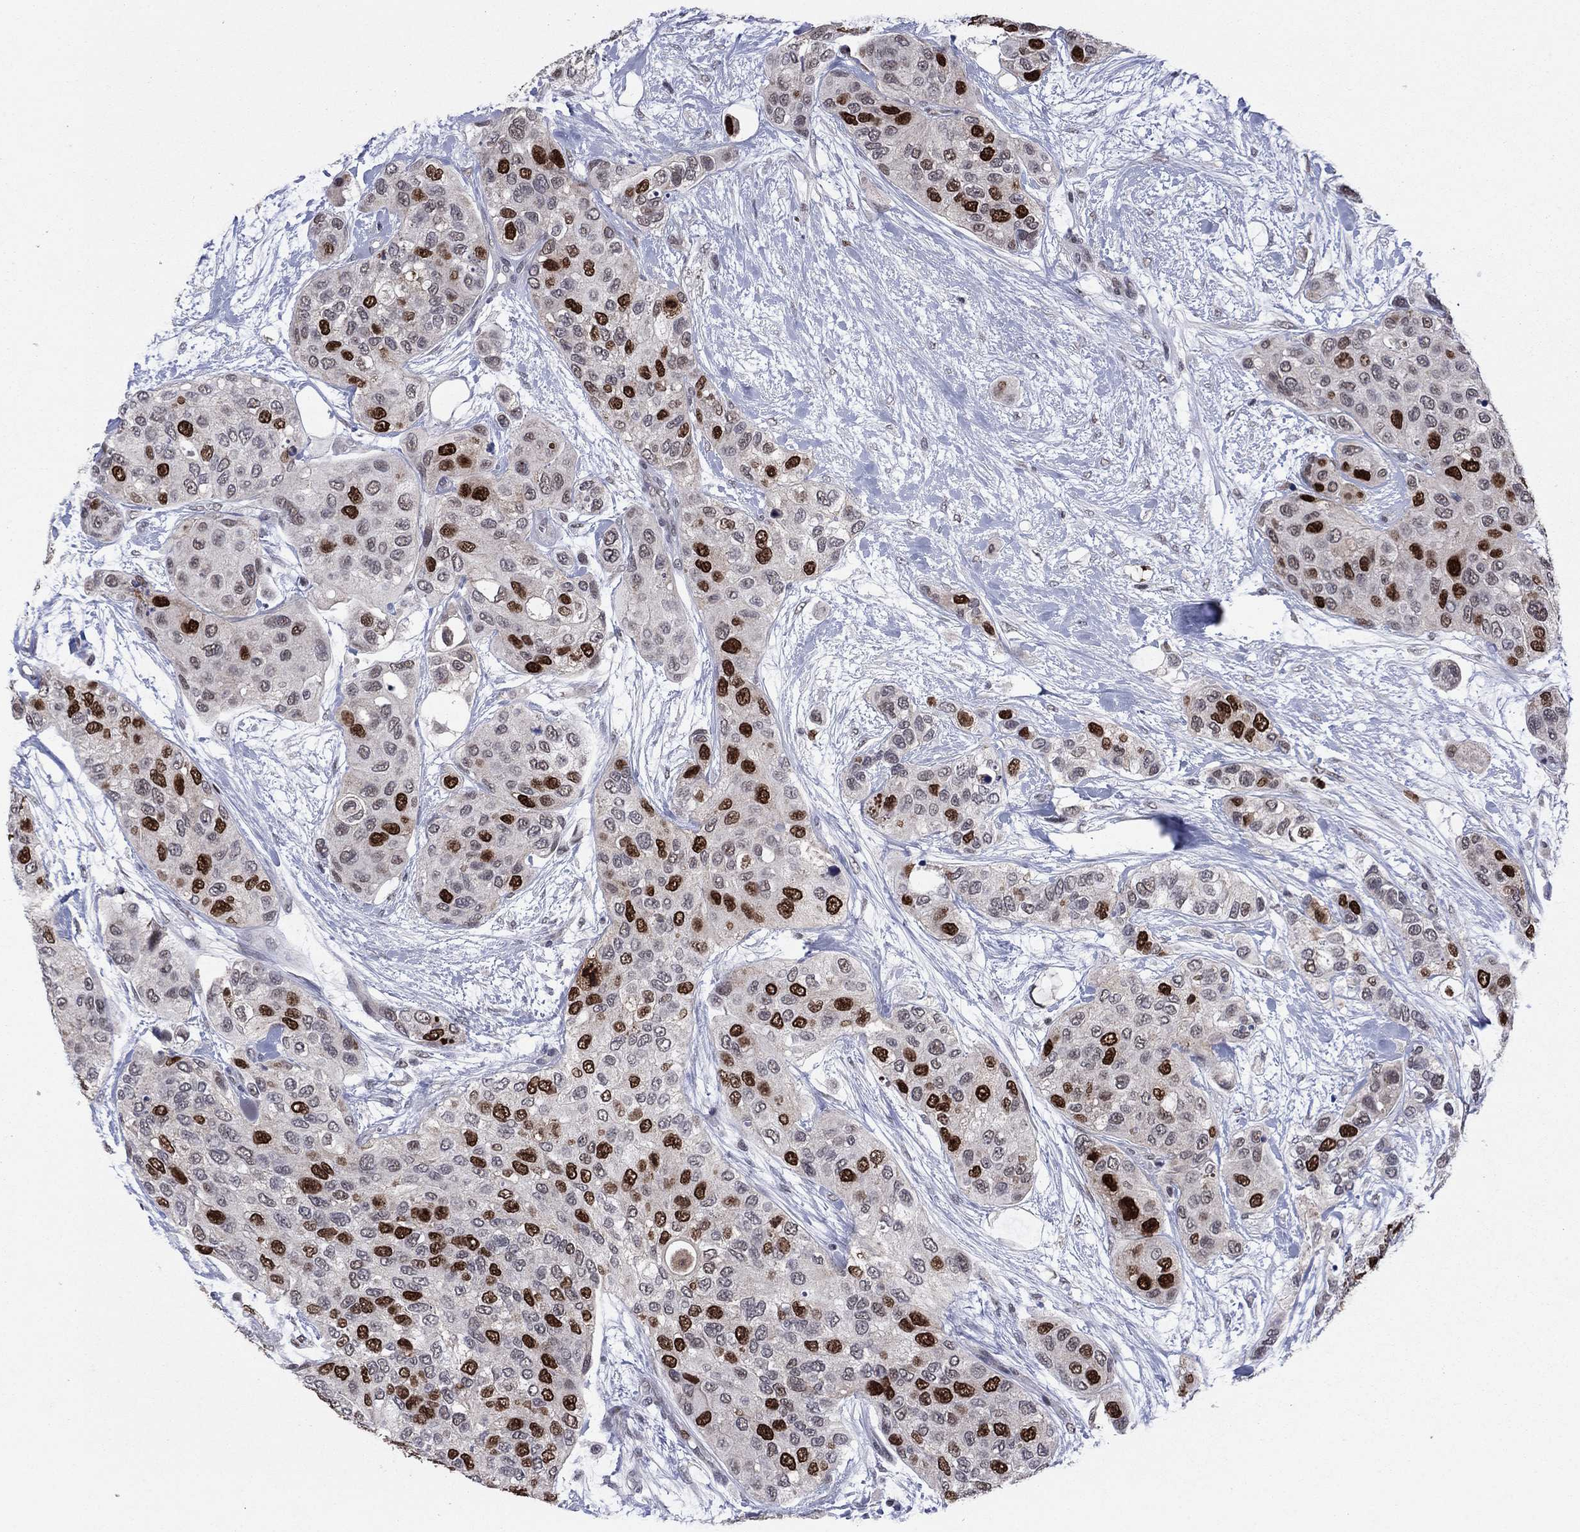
{"staining": {"intensity": "strong", "quantity": "25%-75%", "location": "nuclear"}, "tissue": "urothelial cancer", "cell_type": "Tumor cells", "image_type": "cancer", "snomed": [{"axis": "morphology", "description": "Urothelial carcinoma, High grade"}, {"axis": "topography", "description": "Urinary bladder"}], "caption": "Immunohistochemical staining of human urothelial carcinoma (high-grade) shows high levels of strong nuclear protein staining in approximately 25%-75% of tumor cells.", "gene": "CDCA5", "patient": {"sex": "male", "age": 77}}